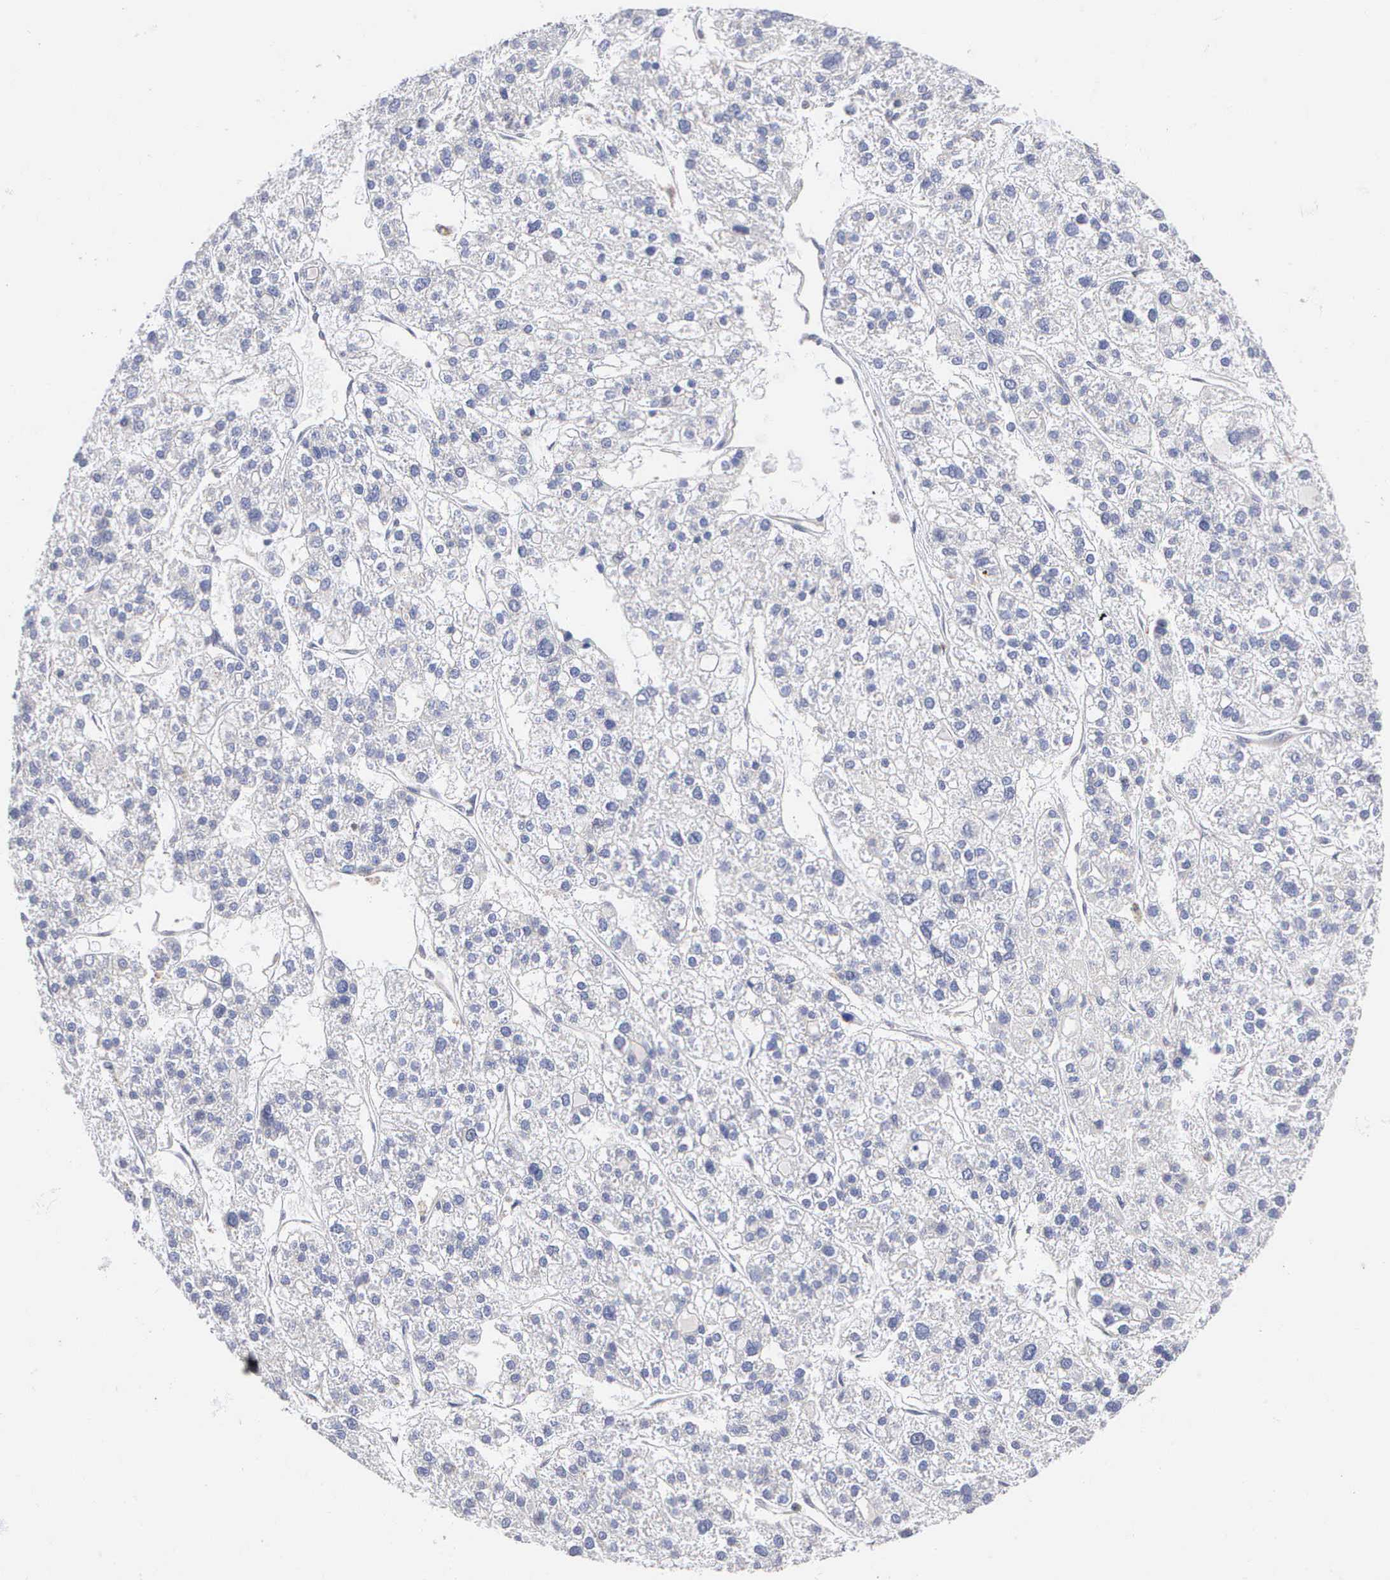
{"staining": {"intensity": "negative", "quantity": "none", "location": "none"}, "tissue": "liver cancer", "cell_type": "Tumor cells", "image_type": "cancer", "snomed": [{"axis": "morphology", "description": "Carcinoma, Hepatocellular, NOS"}, {"axis": "topography", "description": "Liver"}], "caption": "Micrograph shows no protein staining in tumor cells of liver hepatocellular carcinoma tissue.", "gene": "KDM6A", "patient": {"sex": "female", "age": 85}}